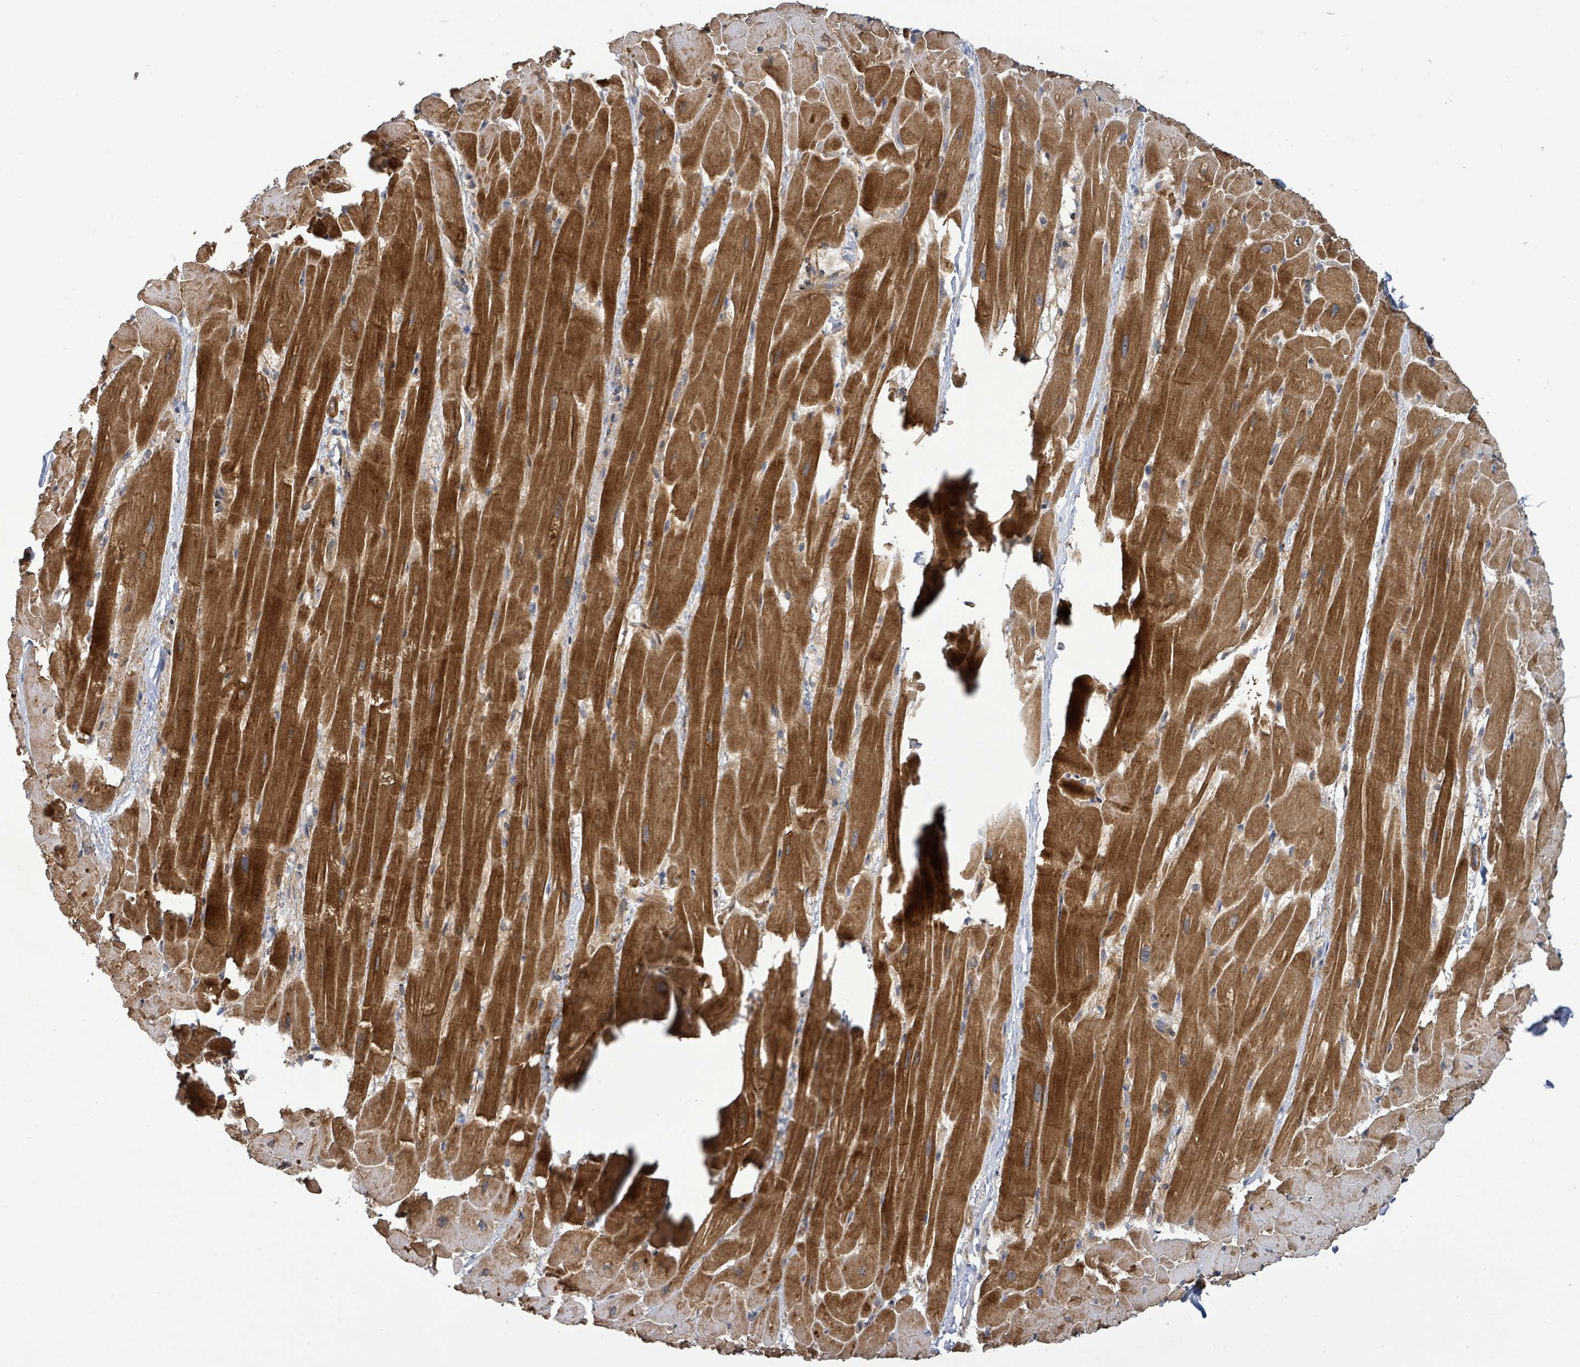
{"staining": {"intensity": "strong", "quantity": ">75%", "location": "cytoplasmic/membranous"}, "tissue": "heart muscle", "cell_type": "Cardiomyocytes", "image_type": "normal", "snomed": [{"axis": "morphology", "description": "Normal tissue, NOS"}, {"axis": "topography", "description": "Heart"}], "caption": "A brown stain labels strong cytoplasmic/membranous positivity of a protein in cardiomyocytes of benign human heart muscle. Using DAB (3,3'-diaminobenzidine) (brown) and hematoxylin (blue) stains, captured at high magnification using brightfield microscopy.", "gene": "STARD4", "patient": {"sex": "male", "age": 37}}